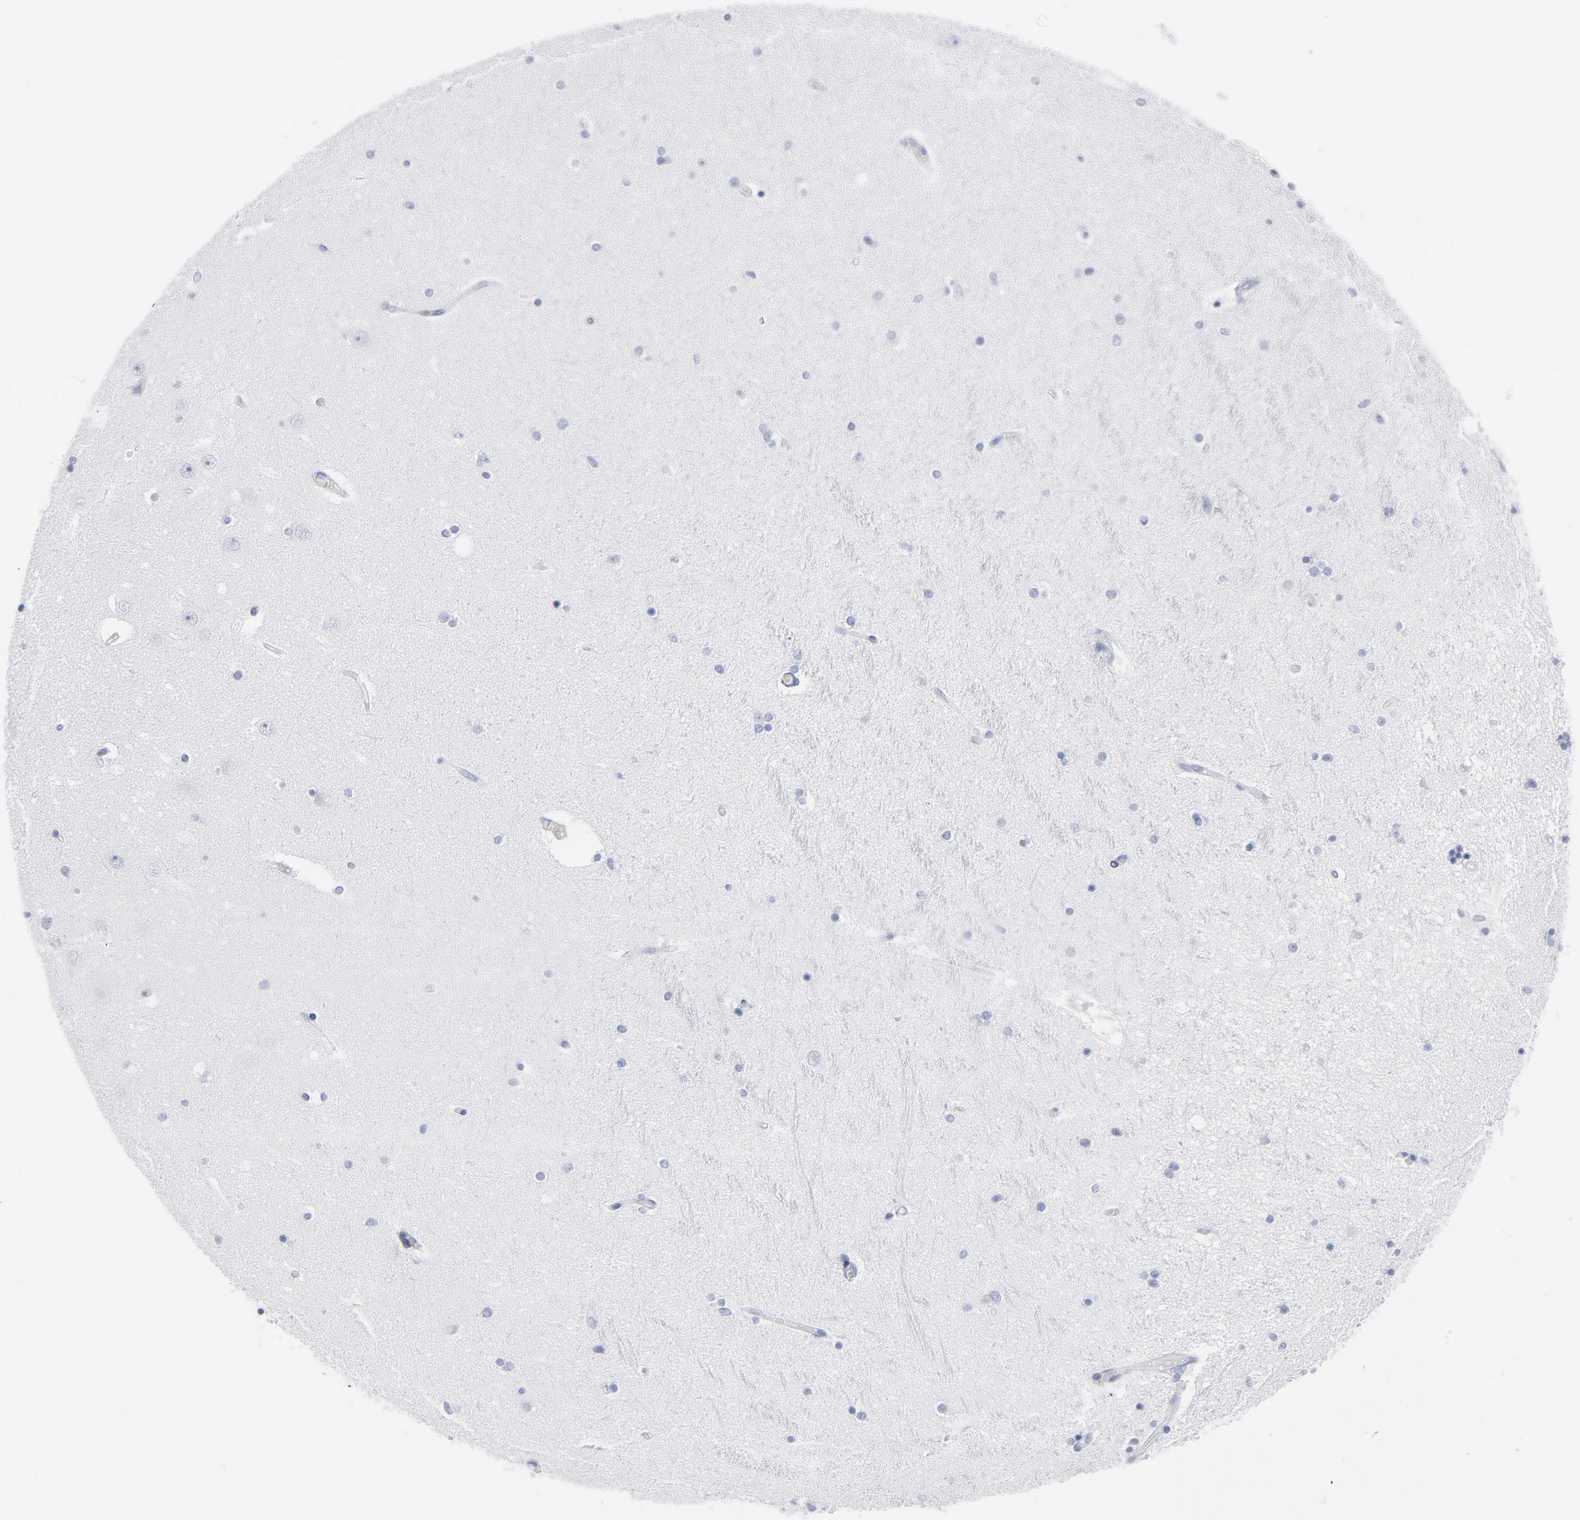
{"staining": {"intensity": "negative", "quantity": "none", "location": "none"}, "tissue": "hippocampus", "cell_type": "Glial cells", "image_type": "normal", "snomed": [{"axis": "morphology", "description": "Normal tissue, NOS"}, {"axis": "topography", "description": "Hippocampus"}], "caption": "This is an IHC histopathology image of unremarkable human hippocampus. There is no expression in glial cells.", "gene": "P2RY8", "patient": {"sex": "female", "age": 54}}